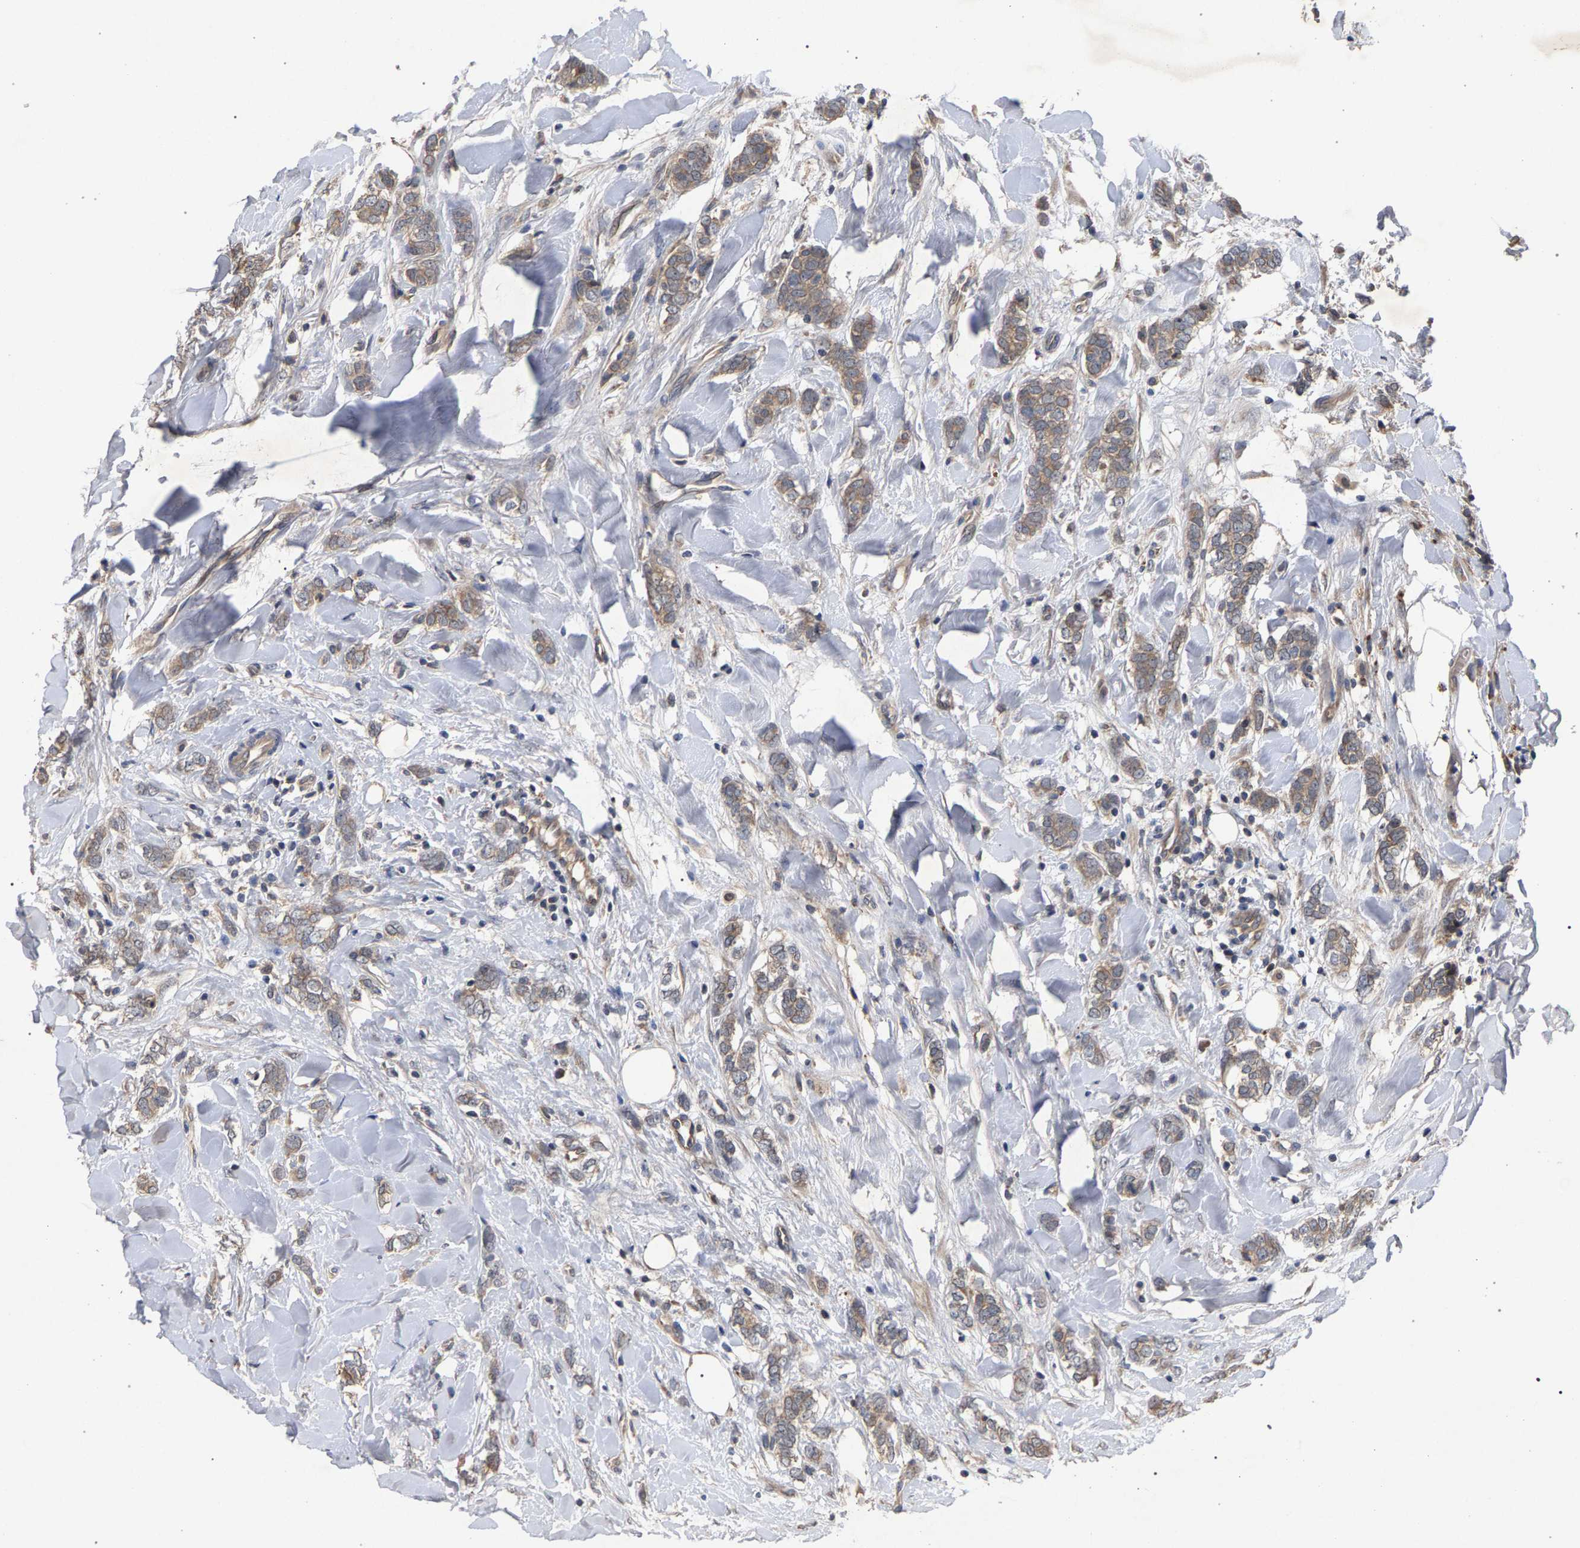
{"staining": {"intensity": "weak", "quantity": ">75%", "location": "cytoplasmic/membranous"}, "tissue": "breast cancer", "cell_type": "Tumor cells", "image_type": "cancer", "snomed": [{"axis": "morphology", "description": "Lobular carcinoma"}, {"axis": "topography", "description": "Skin"}, {"axis": "topography", "description": "Breast"}], "caption": "Immunohistochemistry micrograph of neoplastic tissue: human lobular carcinoma (breast) stained using immunohistochemistry (IHC) exhibits low levels of weak protein expression localized specifically in the cytoplasmic/membranous of tumor cells, appearing as a cytoplasmic/membranous brown color.", "gene": "SLC4A4", "patient": {"sex": "female", "age": 46}}